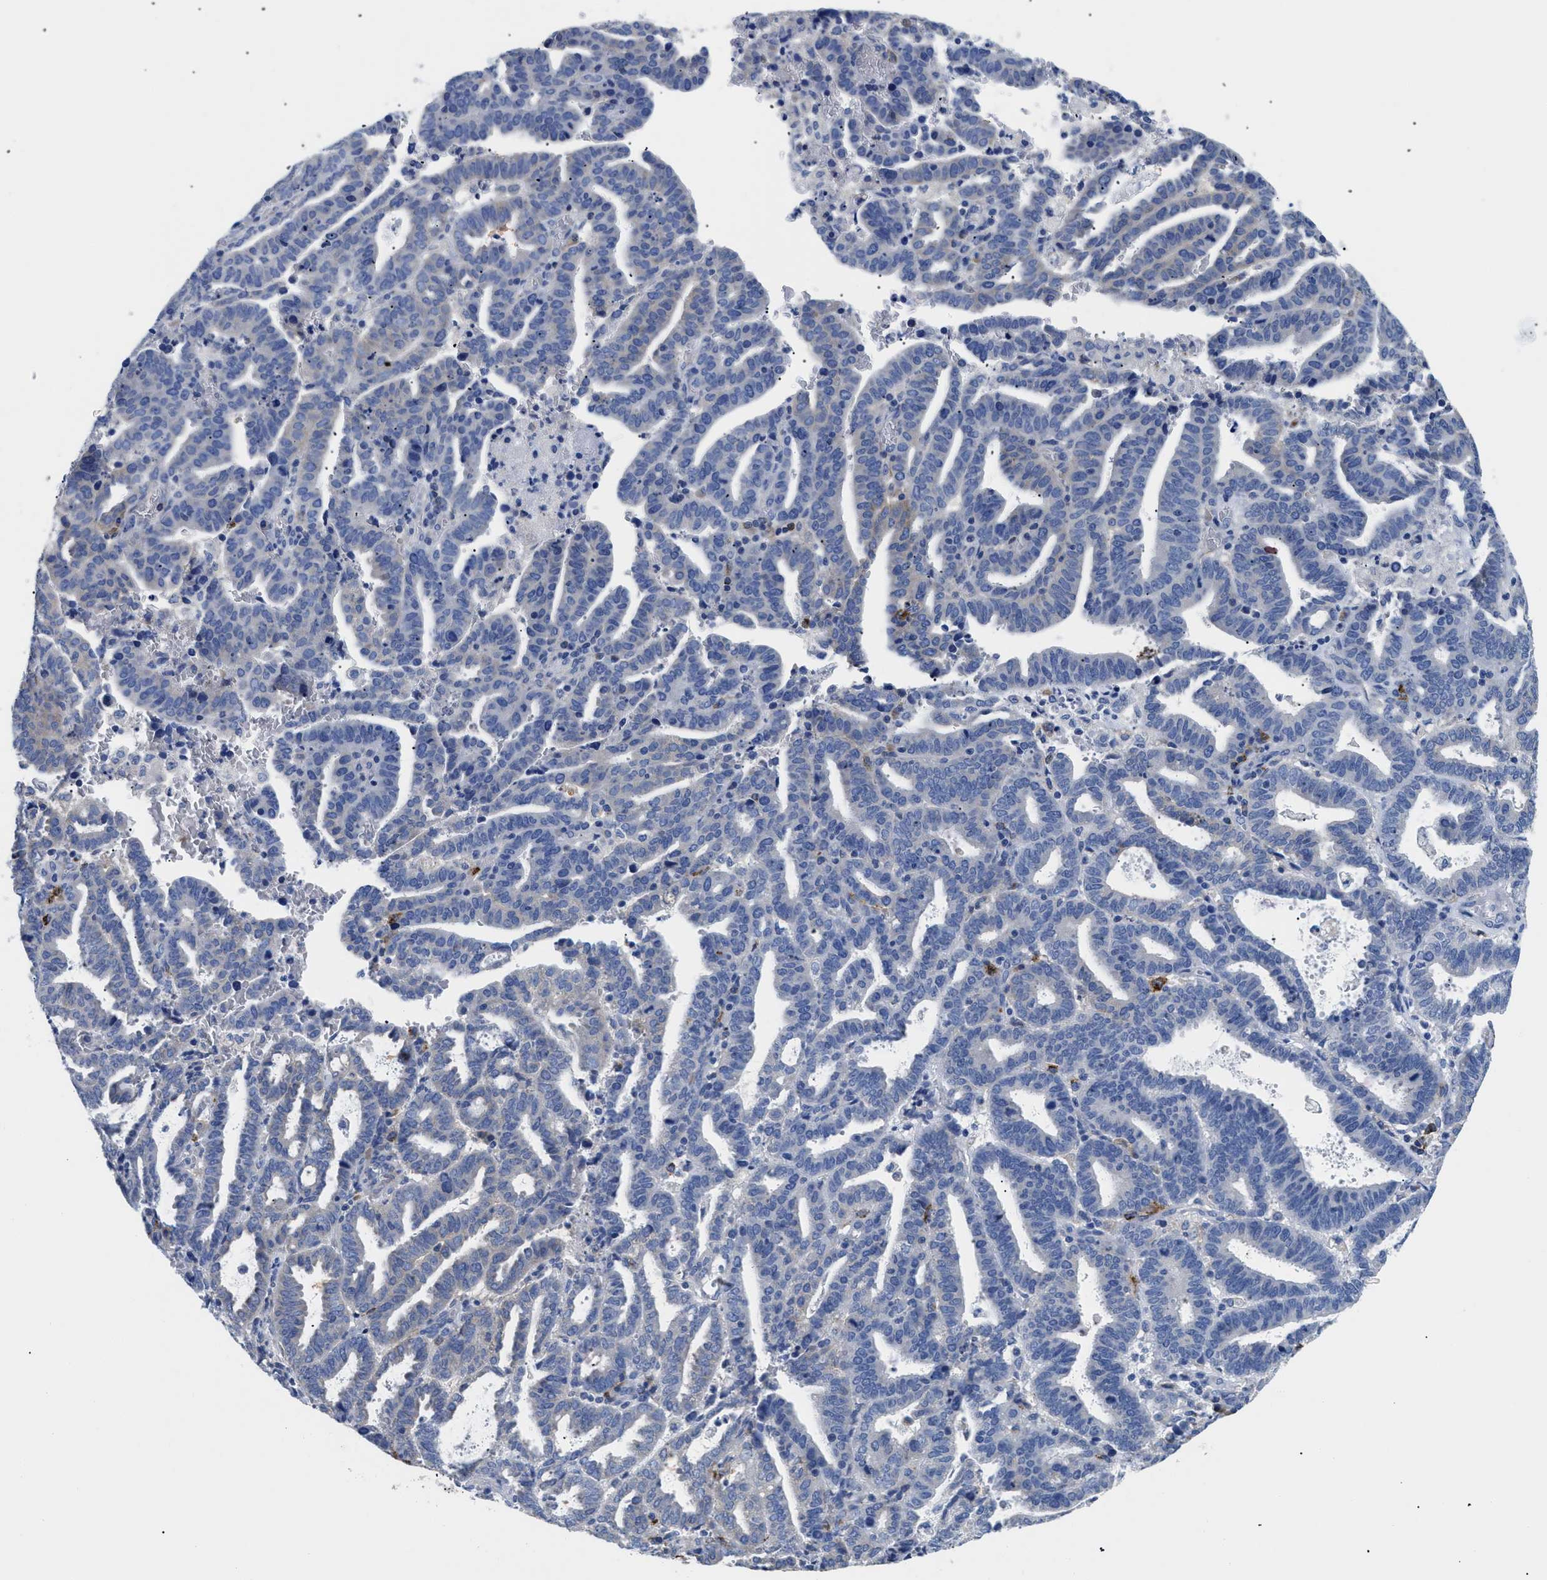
{"staining": {"intensity": "negative", "quantity": "none", "location": "none"}, "tissue": "endometrial cancer", "cell_type": "Tumor cells", "image_type": "cancer", "snomed": [{"axis": "morphology", "description": "Adenocarcinoma, NOS"}, {"axis": "topography", "description": "Uterus"}], "caption": "Tumor cells are negative for protein expression in human endometrial adenocarcinoma.", "gene": "HLA-DPA1", "patient": {"sex": "female", "age": 83}}